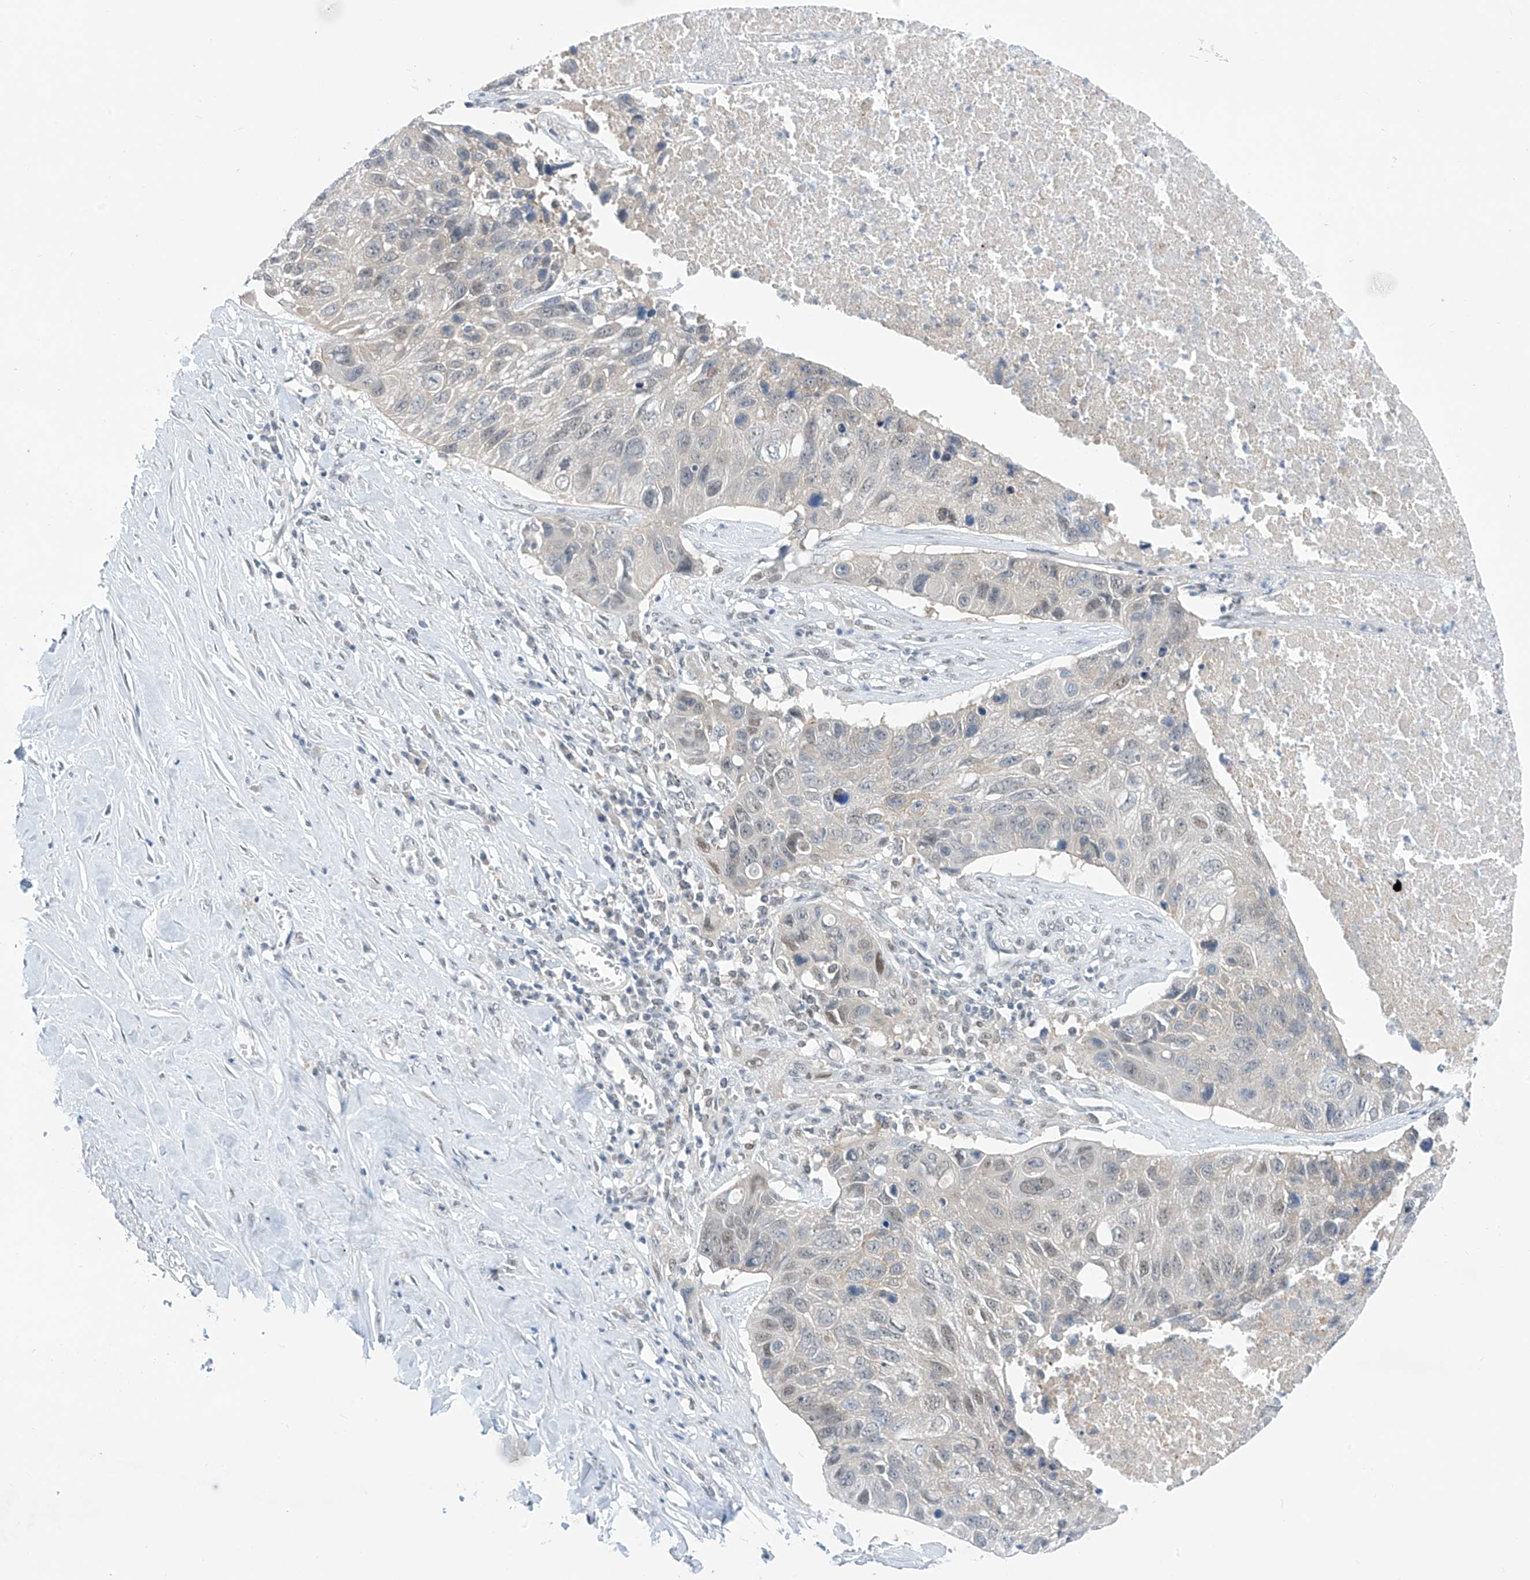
{"staining": {"intensity": "negative", "quantity": "none", "location": "none"}, "tissue": "lung cancer", "cell_type": "Tumor cells", "image_type": "cancer", "snomed": [{"axis": "morphology", "description": "Squamous cell carcinoma, NOS"}, {"axis": "topography", "description": "Lung"}], "caption": "High power microscopy histopathology image of an IHC histopathology image of lung cancer, revealing no significant positivity in tumor cells.", "gene": "APLF", "patient": {"sex": "male", "age": 61}}